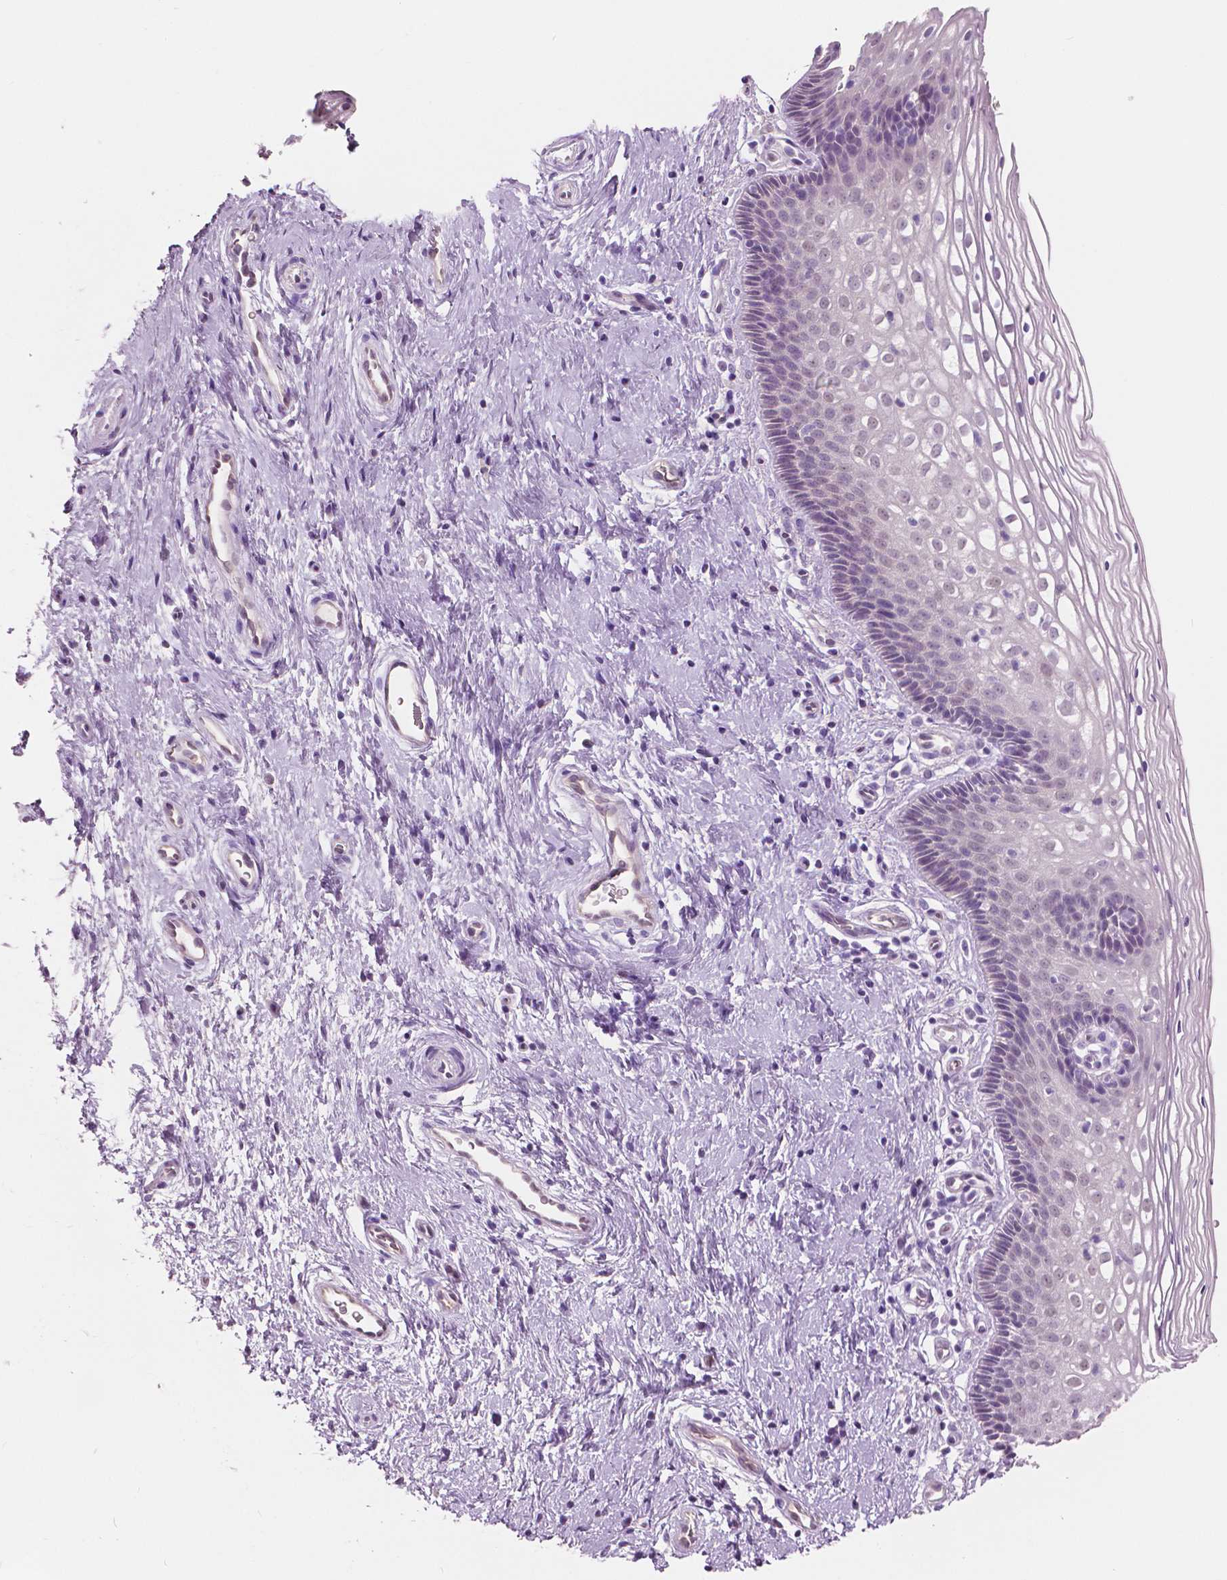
{"staining": {"intensity": "weak", "quantity": "<25%", "location": "cytoplasmic/membranous"}, "tissue": "cervix", "cell_type": "Glandular cells", "image_type": "normal", "snomed": [{"axis": "morphology", "description": "Normal tissue, NOS"}, {"axis": "topography", "description": "Cervix"}], "caption": "The micrograph reveals no staining of glandular cells in benign cervix. The staining was performed using DAB (3,3'-diaminobenzidine) to visualize the protein expression in brown, while the nuclei were stained in blue with hematoxylin (Magnification: 20x).", "gene": "TKFC", "patient": {"sex": "female", "age": 34}}